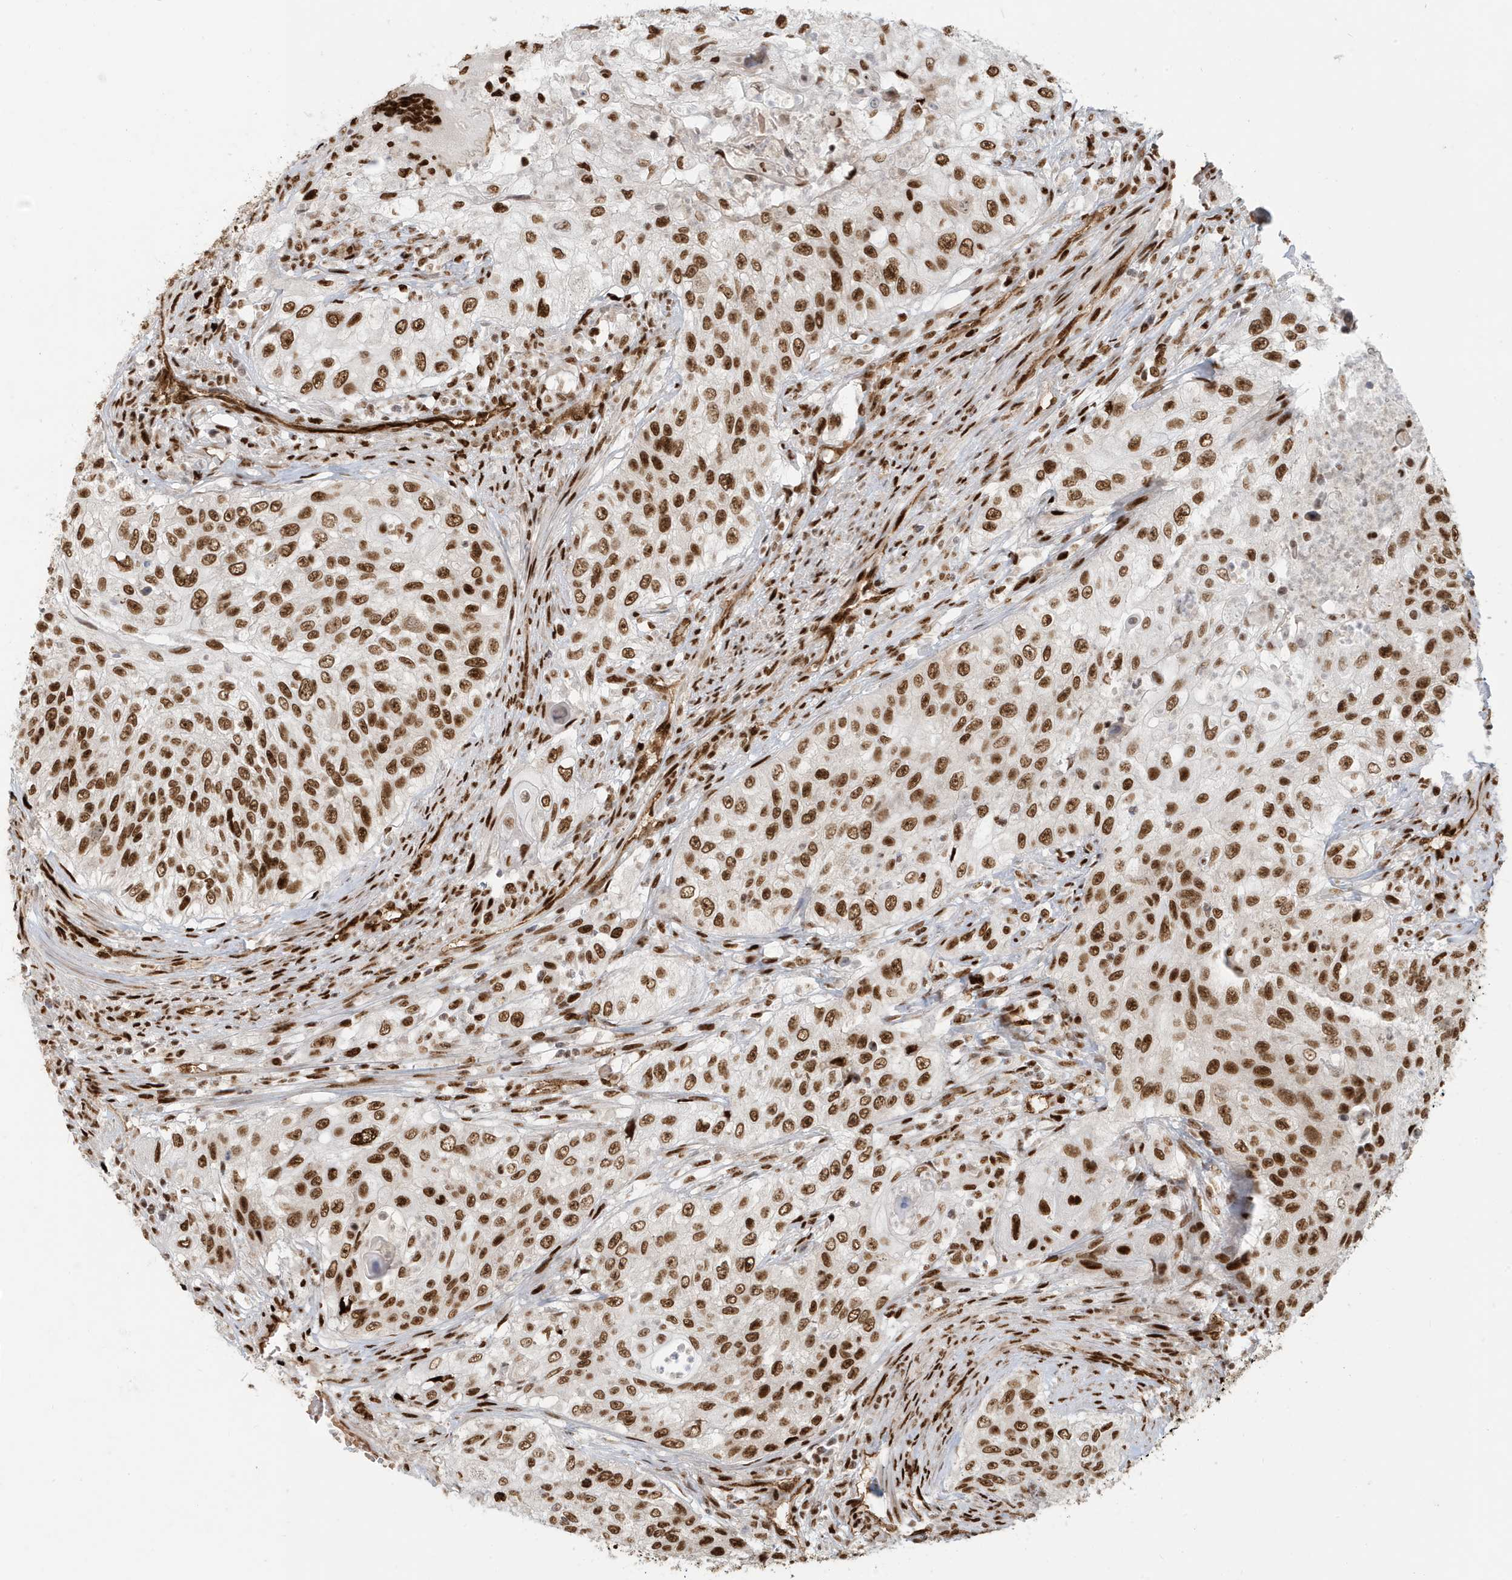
{"staining": {"intensity": "strong", "quantity": ">75%", "location": "nuclear"}, "tissue": "urothelial cancer", "cell_type": "Tumor cells", "image_type": "cancer", "snomed": [{"axis": "morphology", "description": "Urothelial carcinoma, High grade"}, {"axis": "topography", "description": "Urinary bladder"}], "caption": "Urothelial cancer was stained to show a protein in brown. There is high levels of strong nuclear expression in about >75% of tumor cells. Ihc stains the protein in brown and the nuclei are stained blue.", "gene": "CKS2", "patient": {"sex": "female", "age": 60}}